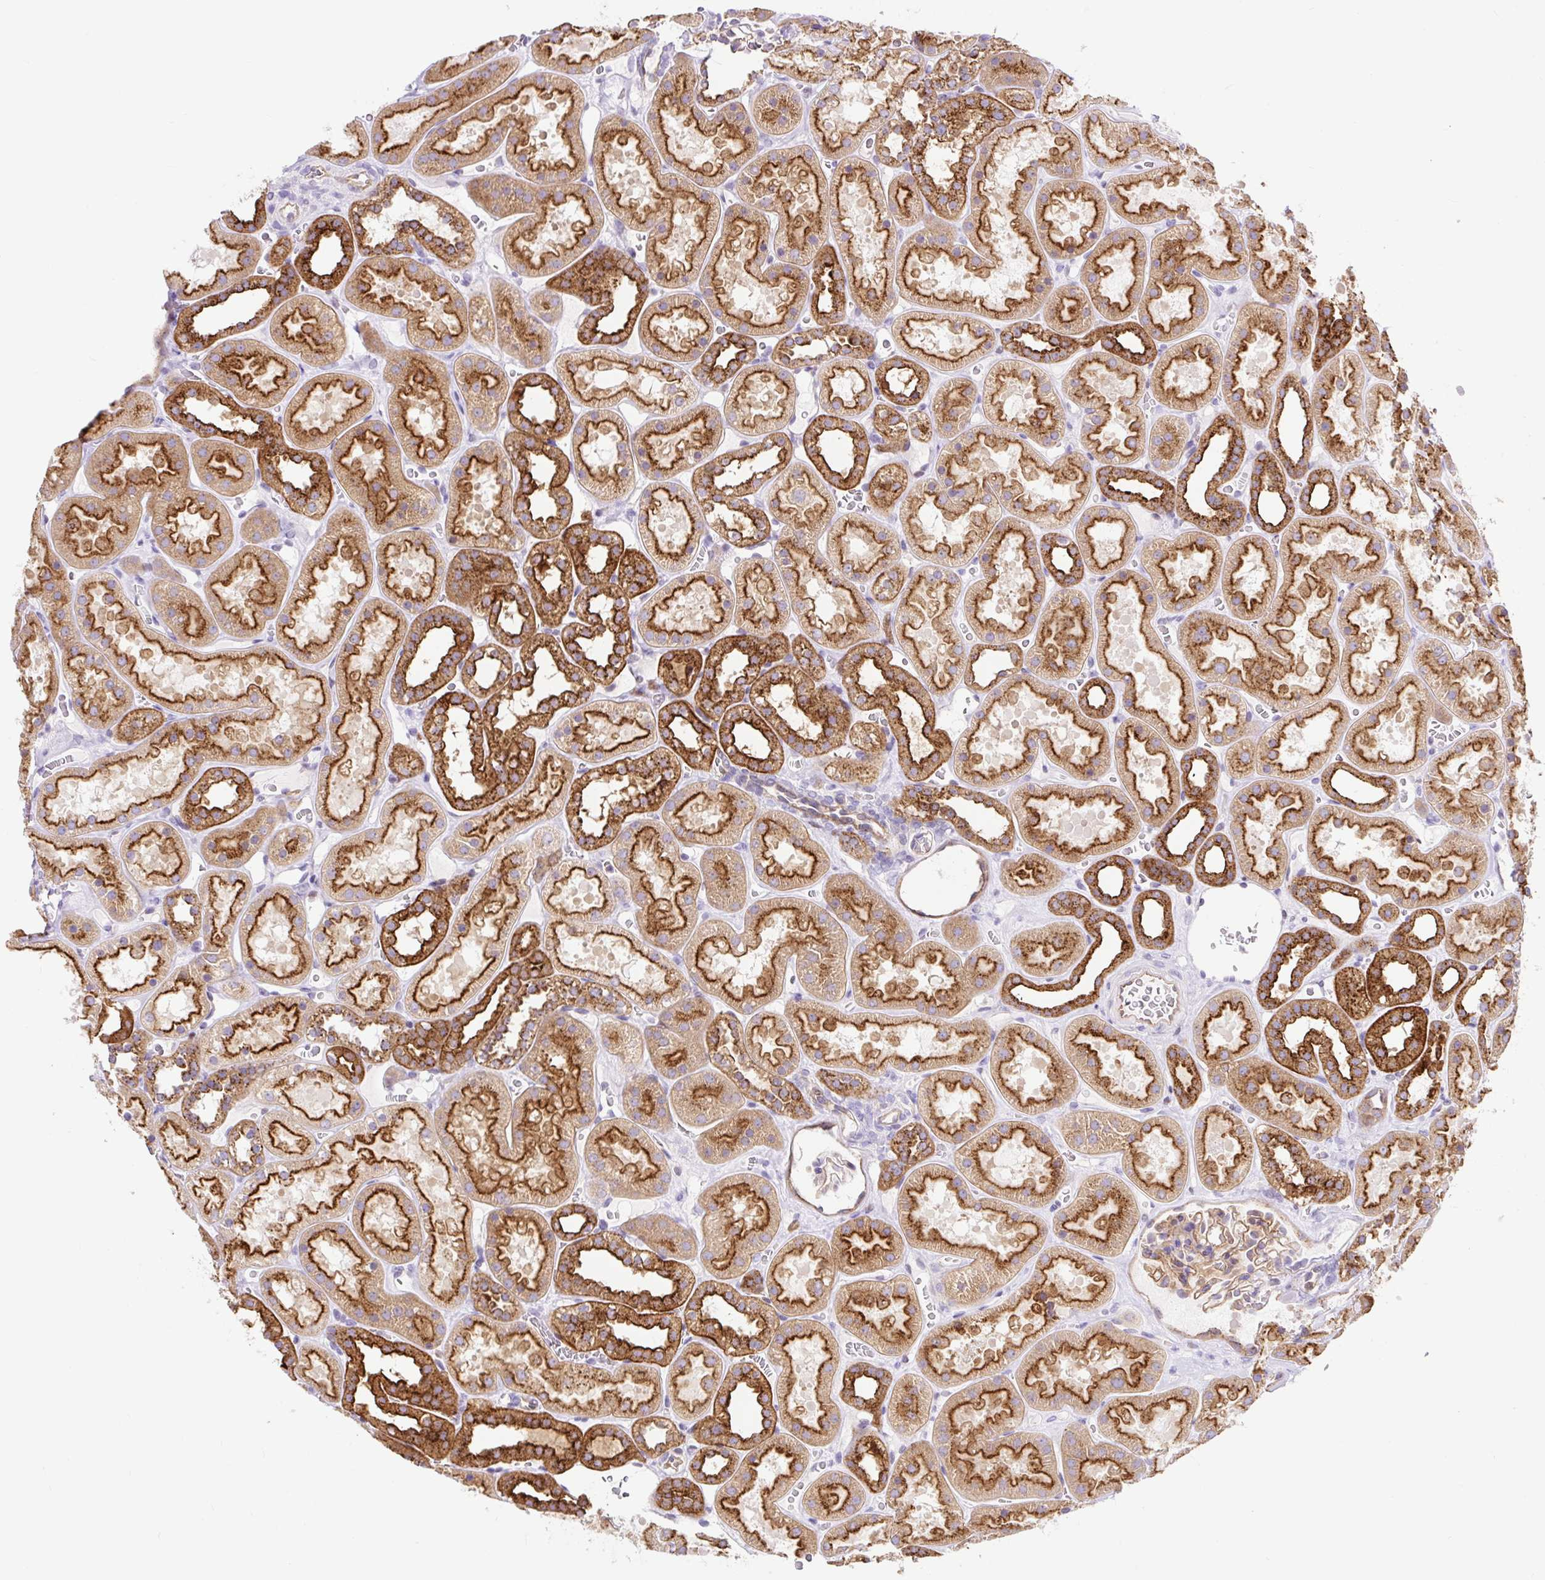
{"staining": {"intensity": "moderate", "quantity": "25%-75%", "location": "cytoplasmic/membranous"}, "tissue": "kidney", "cell_type": "Cells in glomeruli", "image_type": "normal", "snomed": [{"axis": "morphology", "description": "Normal tissue, NOS"}, {"axis": "topography", "description": "Kidney"}], "caption": "The immunohistochemical stain labels moderate cytoplasmic/membranous staining in cells in glomeruli of normal kidney. (IHC, brightfield microscopy, high magnification).", "gene": "HIP1R", "patient": {"sex": "female", "age": 41}}